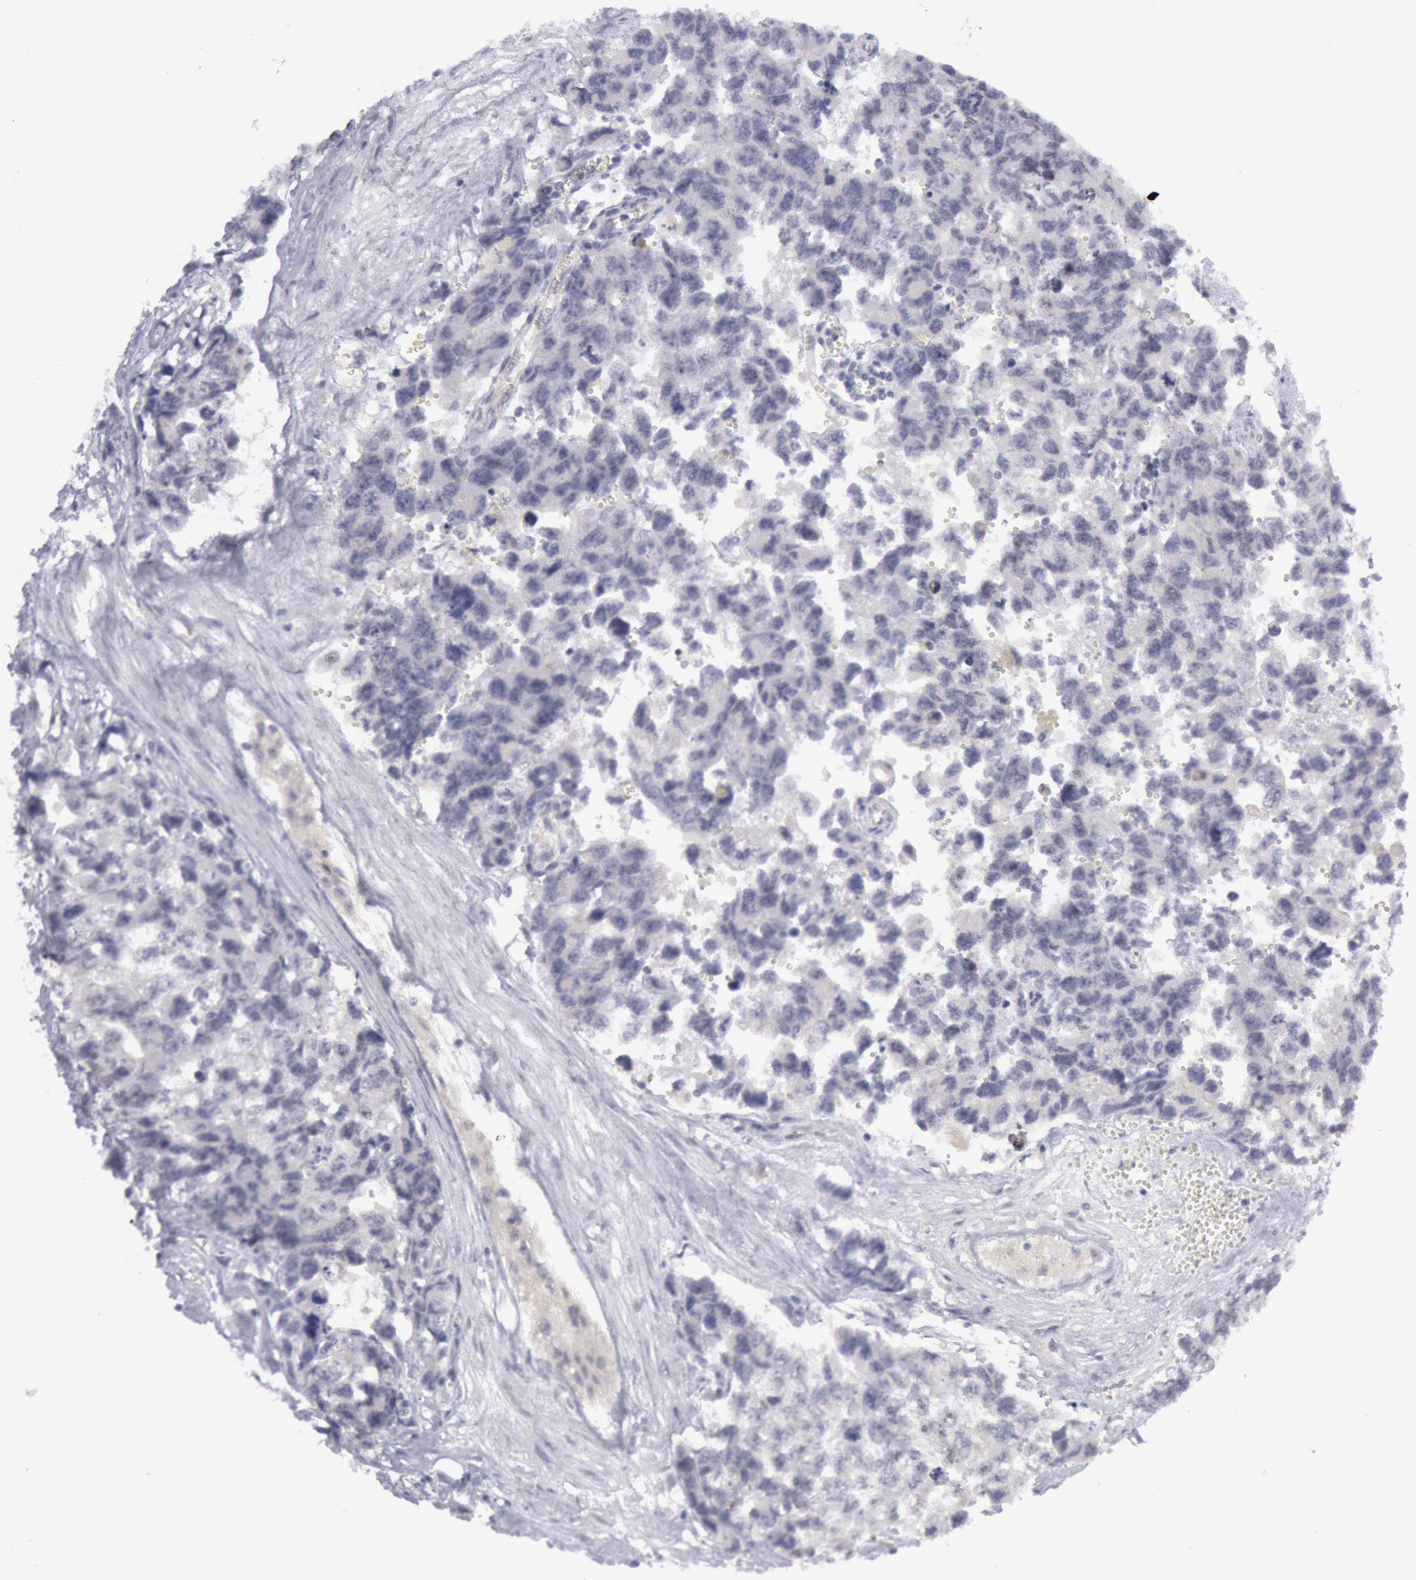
{"staining": {"intensity": "negative", "quantity": "none", "location": "none"}, "tissue": "testis cancer", "cell_type": "Tumor cells", "image_type": "cancer", "snomed": [{"axis": "morphology", "description": "Carcinoma, Embryonal, NOS"}, {"axis": "topography", "description": "Testis"}], "caption": "Immunohistochemistry (IHC) of human testis cancer shows no staining in tumor cells. (Brightfield microscopy of DAB immunohistochemistry at high magnification).", "gene": "JOSD1", "patient": {"sex": "male", "age": 31}}